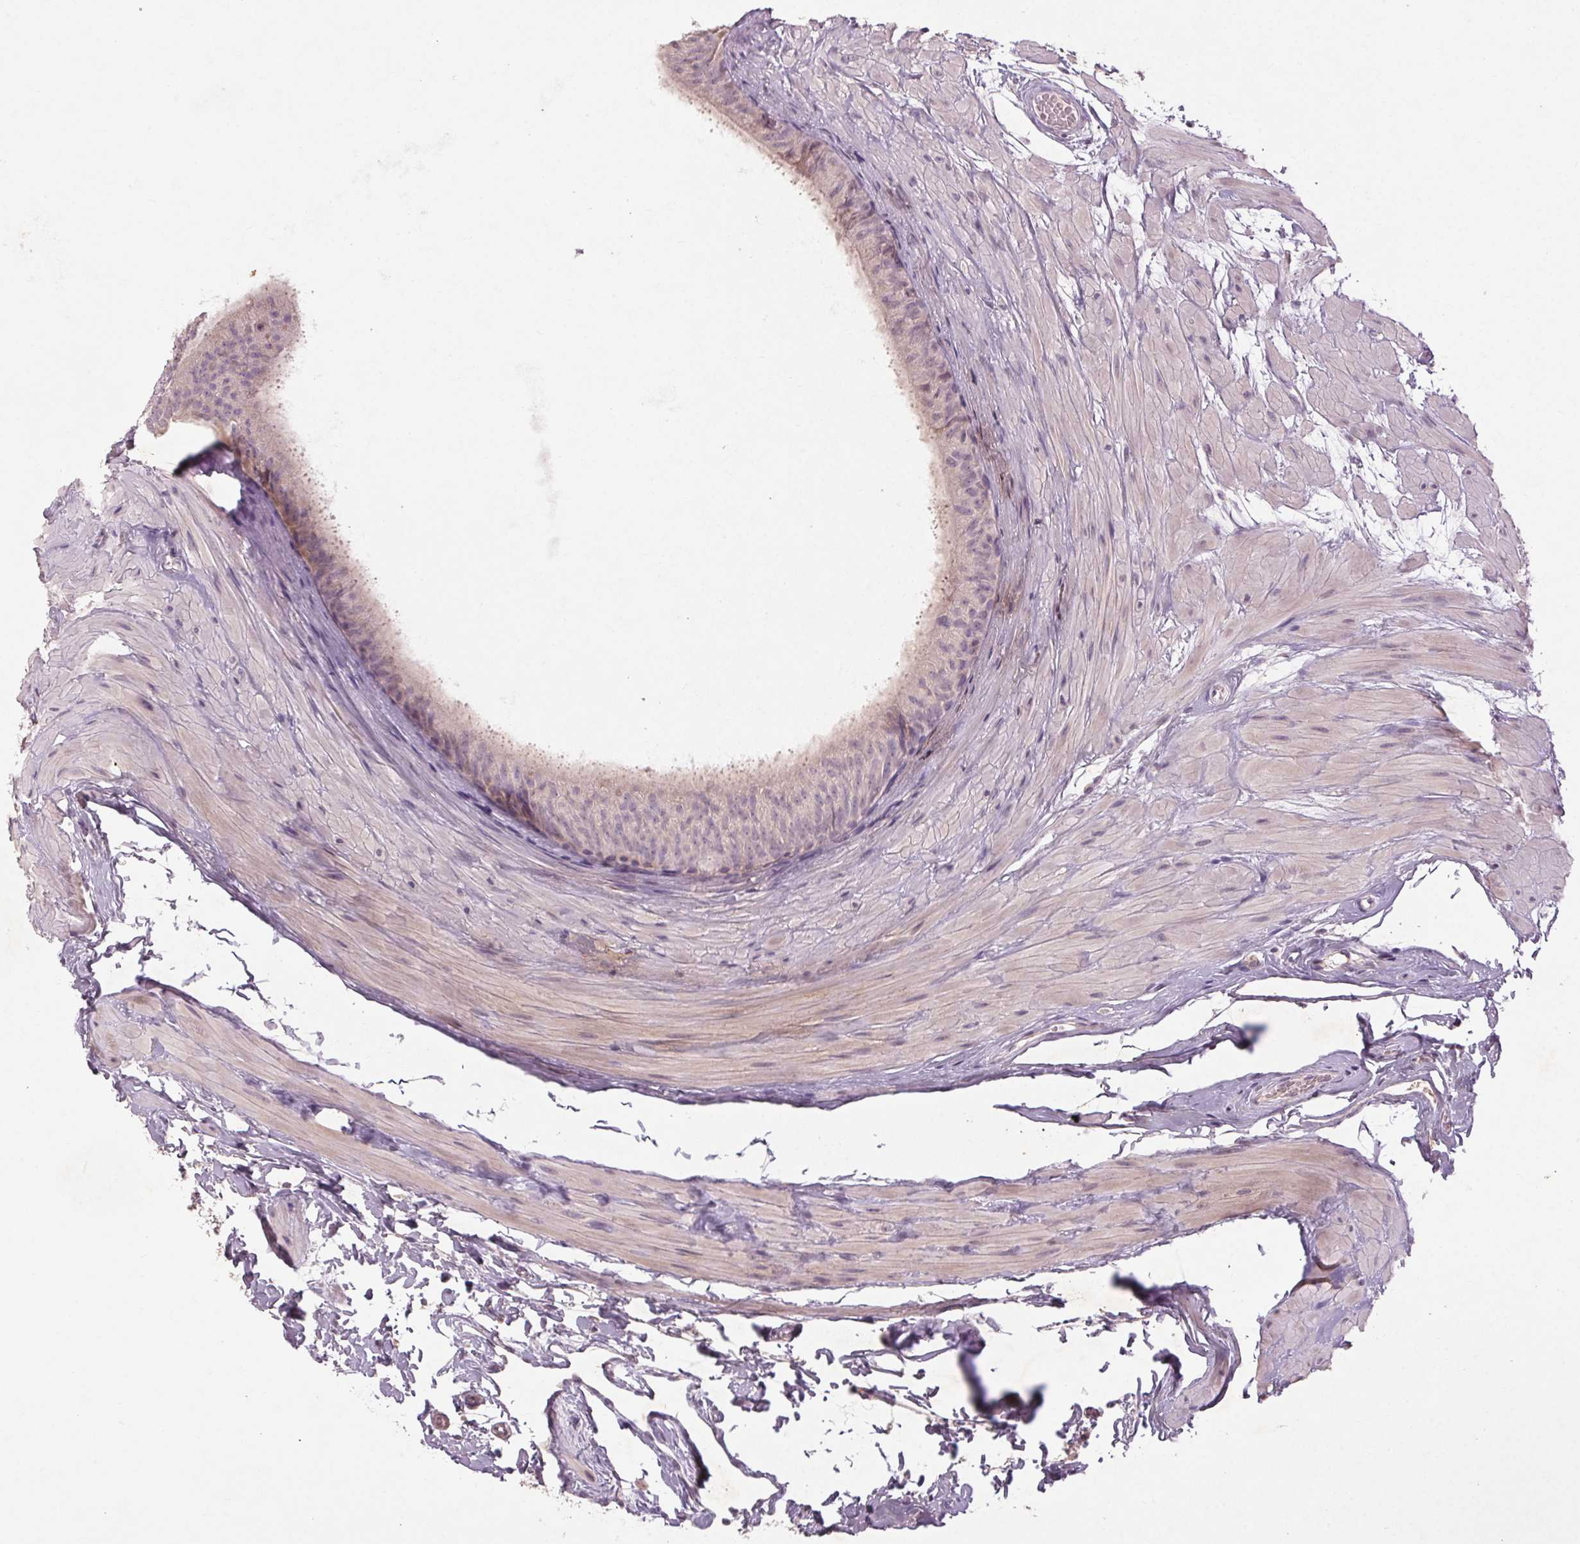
{"staining": {"intensity": "negative", "quantity": "none", "location": "none"}, "tissue": "epididymis", "cell_type": "Glandular cells", "image_type": "normal", "snomed": [{"axis": "morphology", "description": "Normal tissue, NOS"}, {"axis": "topography", "description": "Epididymis"}], "caption": "This is an immunohistochemistry (IHC) histopathology image of normal human epididymis. There is no staining in glandular cells.", "gene": "ENSG00000255641", "patient": {"sex": "male", "age": 33}}